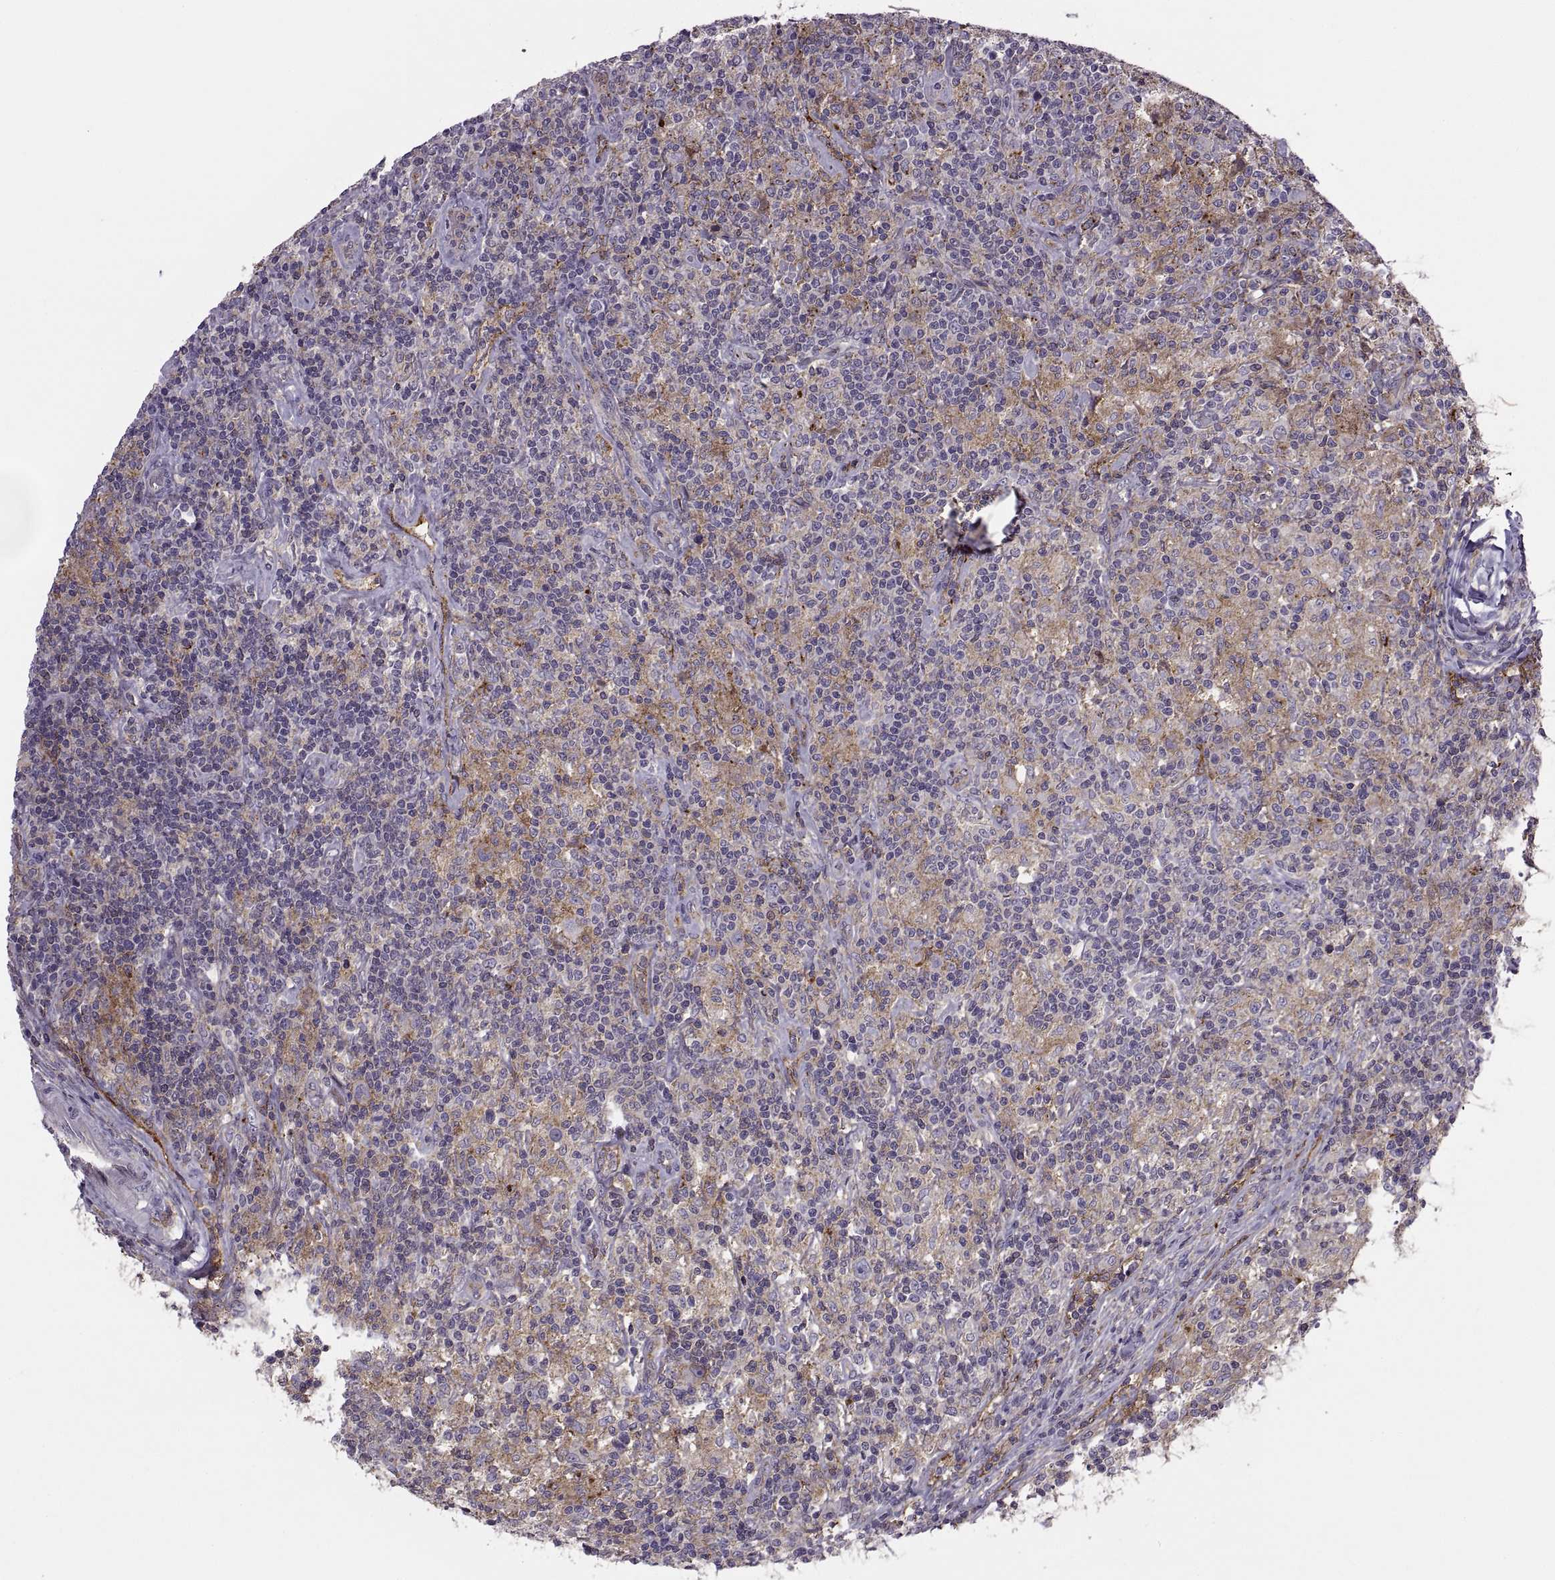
{"staining": {"intensity": "negative", "quantity": "none", "location": "none"}, "tissue": "lymphoma", "cell_type": "Tumor cells", "image_type": "cancer", "snomed": [{"axis": "morphology", "description": "Hodgkin's disease, NOS"}, {"axis": "topography", "description": "Lymph node"}], "caption": "Hodgkin's disease stained for a protein using immunohistochemistry demonstrates no expression tumor cells.", "gene": "RALB", "patient": {"sex": "male", "age": 70}}